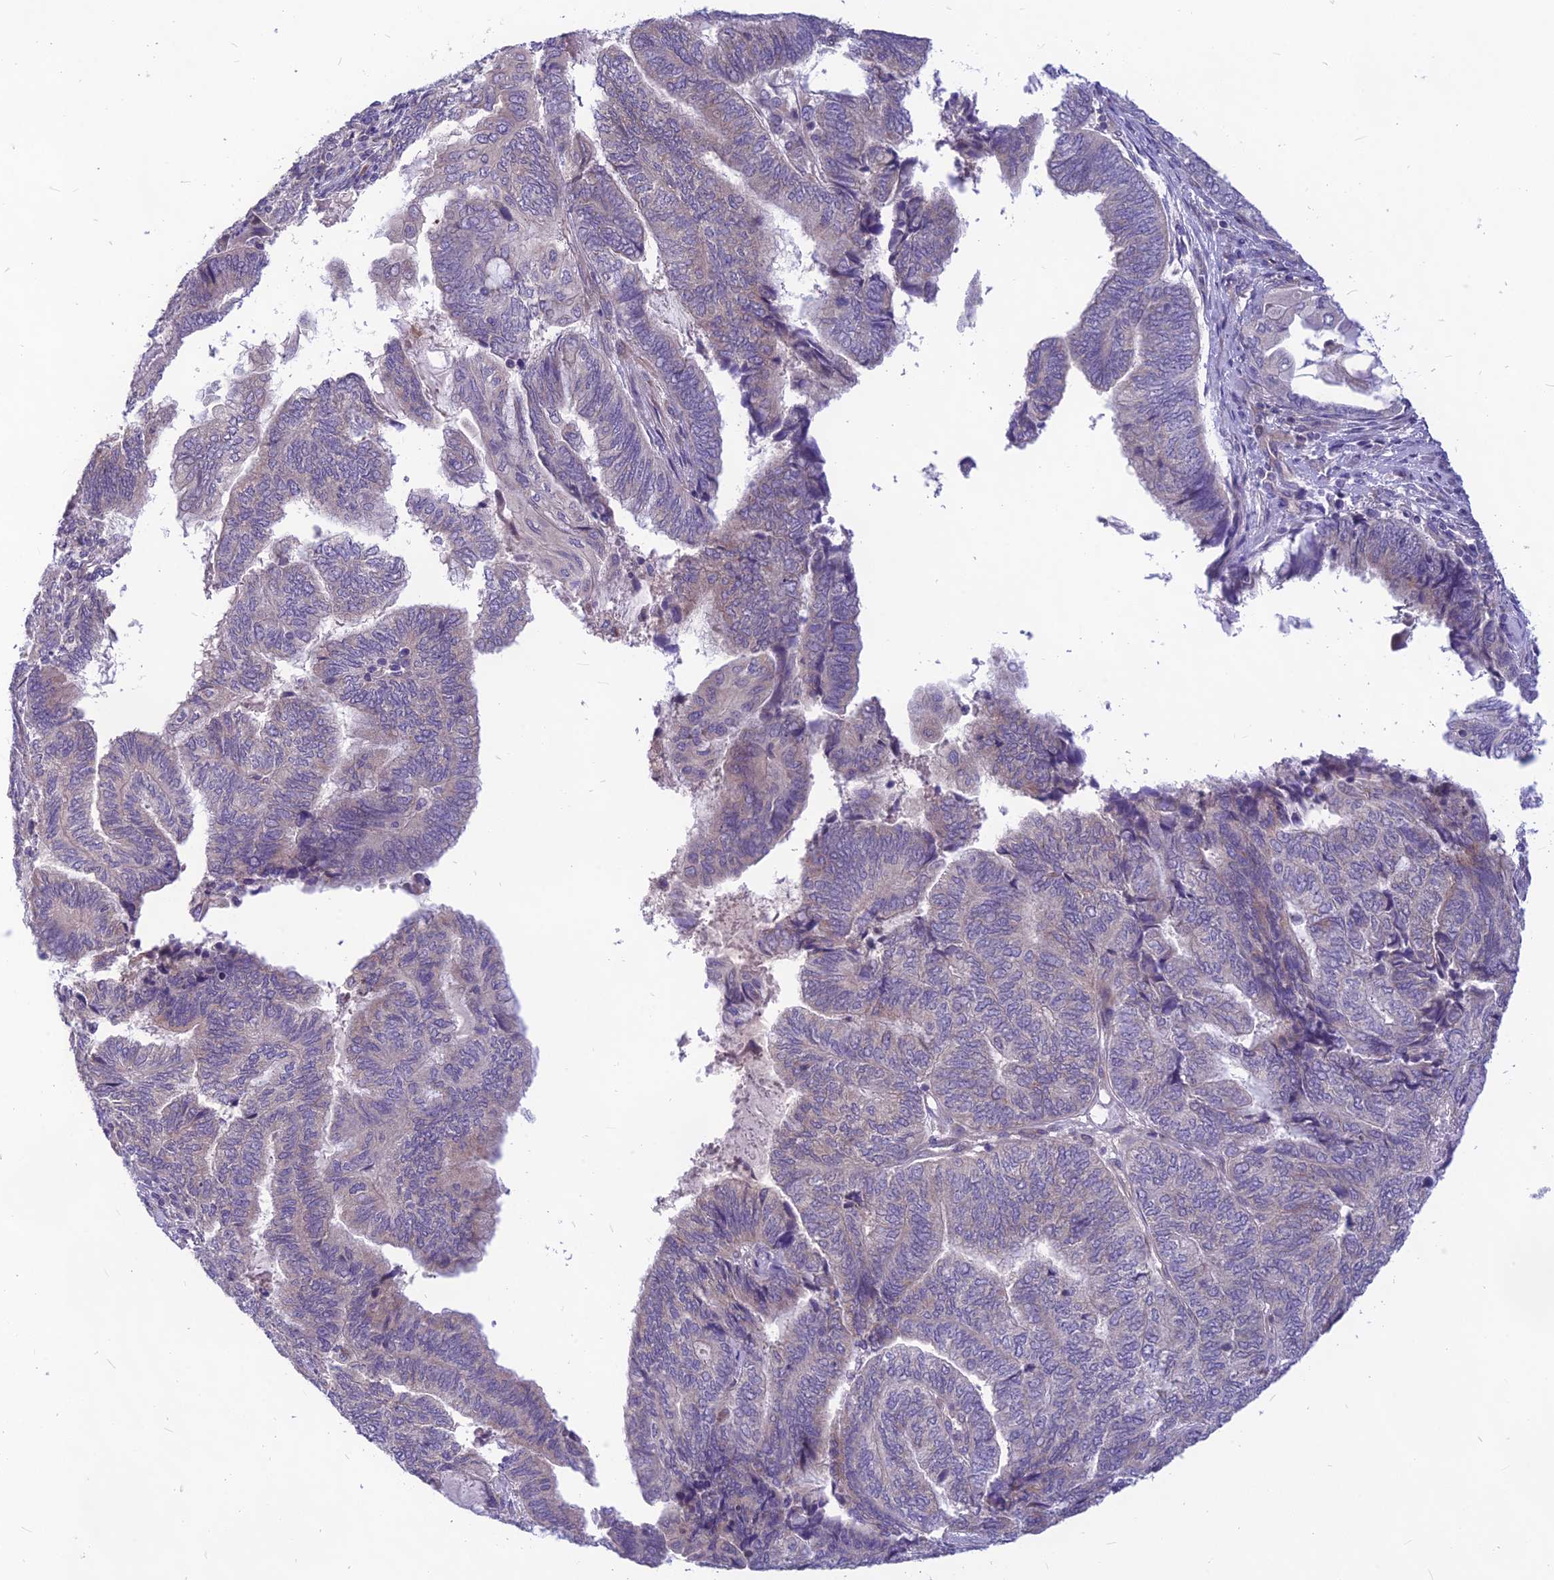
{"staining": {"intensity": "negative", "quantity": "none", "location": "none"}, "tissue": "endometrial cancer", "cell_type": "Tumor cells", "image_type": "cancer", "snomed": [{"axis": "morphology", "description": "Adenocarcinoma, NOS"}, {"axis": "topography", "description": "Uterus"}, {"axis": "topography", "description": "Endometrium"}], "caption": "This is a micrograph of IHC staining of endometrial cancer, which shows no positivity in tumor cells.", "gene": "PTCD2", "patient": {"sex": "female", "age": 70}}